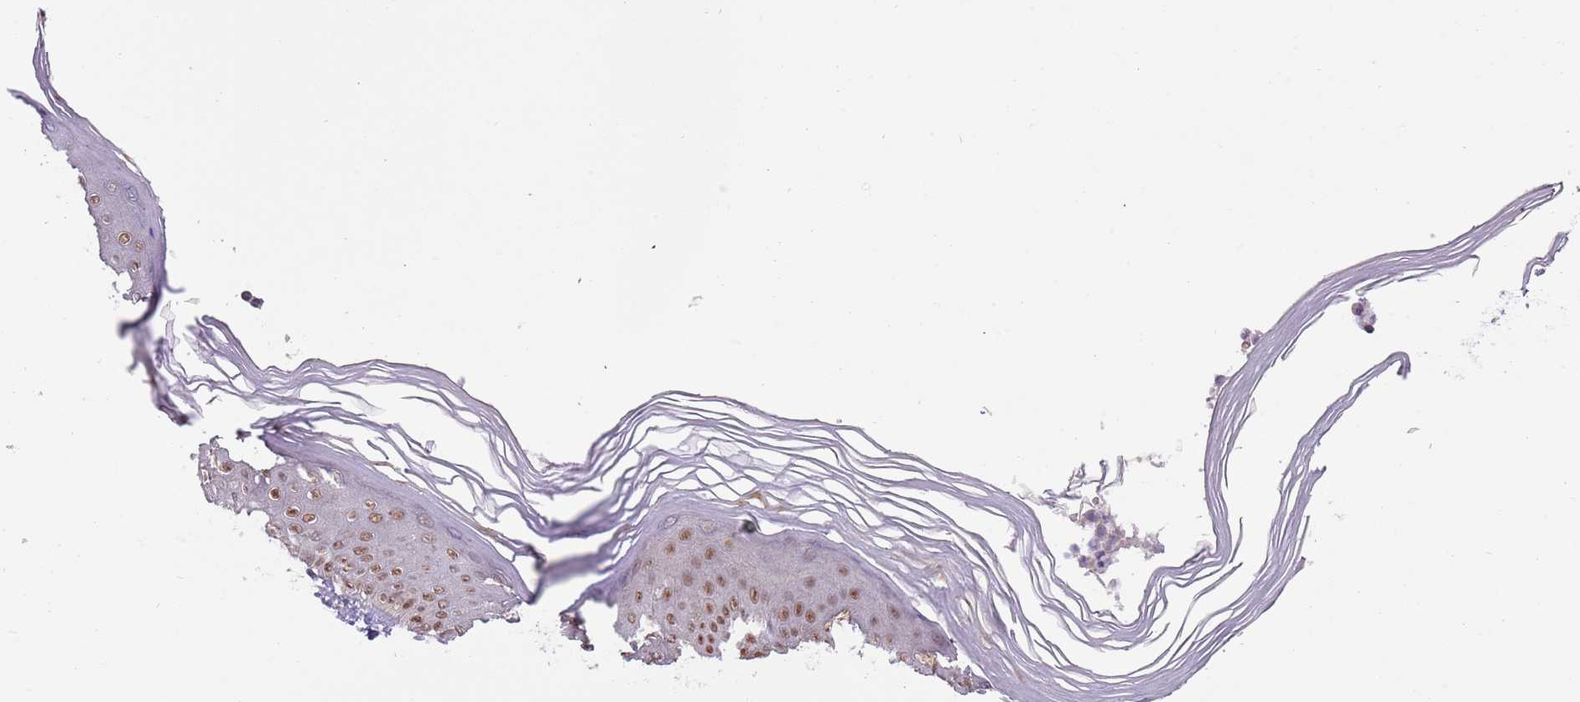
{"staining": {"intensity": "moderate", "quantity": ">75%", "location": "nuclear"}, "tissue": "skin", "cell_type": "Epidermal cells", "image_type": "normal", "snomed": [{"axis": "morphology", "description": "Normal tissue, NOS"}, {"axis": "morphology", "description": "Inflammation, NOS"}, {"axis": "topography", "description": "Soft tissue"}, {"axis": "topography", "description": "Anal"}], "caption": "A medium amount of moderate nuclear staining is appreciated in about >75% of epidermal cells in normal skin.", "gene": "RMND5B", "patient": {"sex": "female", "age": 15}}